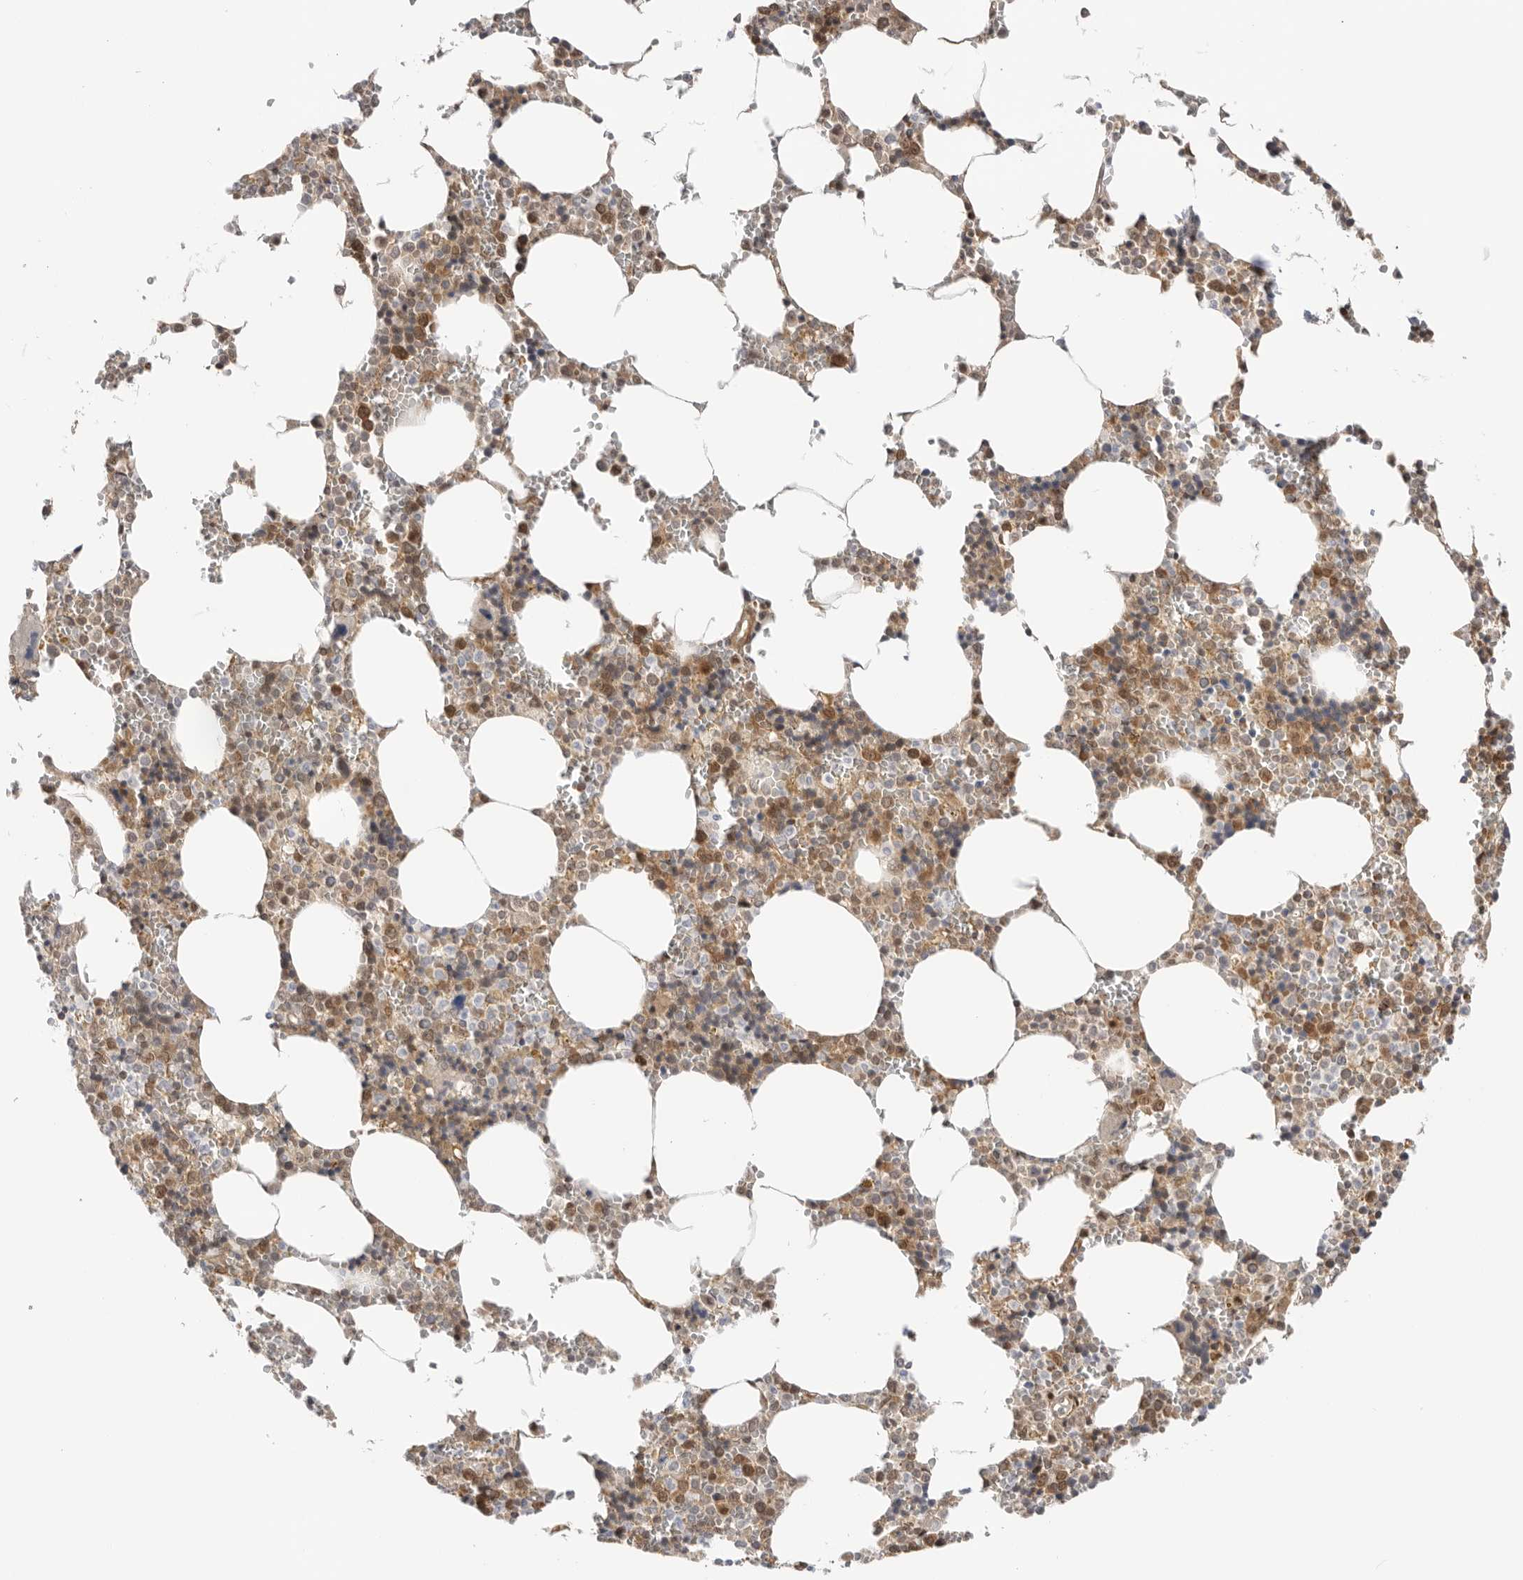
{"staining": {"intensity": "moderate", "quantity": "25%-75%", "location": "cytoplasmic/membranous,nuclear"}, "tissue": "bone marrow", "cell_type": "Hematopoietic cells", "image_type": "normal", "snomed": [{"axis": "morphology", "description": "Normal tissue, NOS"}, {"axis": "topography", "description": "Bone marrow"}], "caption": "Immunohistochemical staining of normal bone marrow displays 25%-75% levels of moderate cytoplasmic/membranous,nuclear protein expression in approximately 25%-75% of hematopoietic cells.", "gene": "DCAF8", "patient": {"sex": "male", "age": 70}}